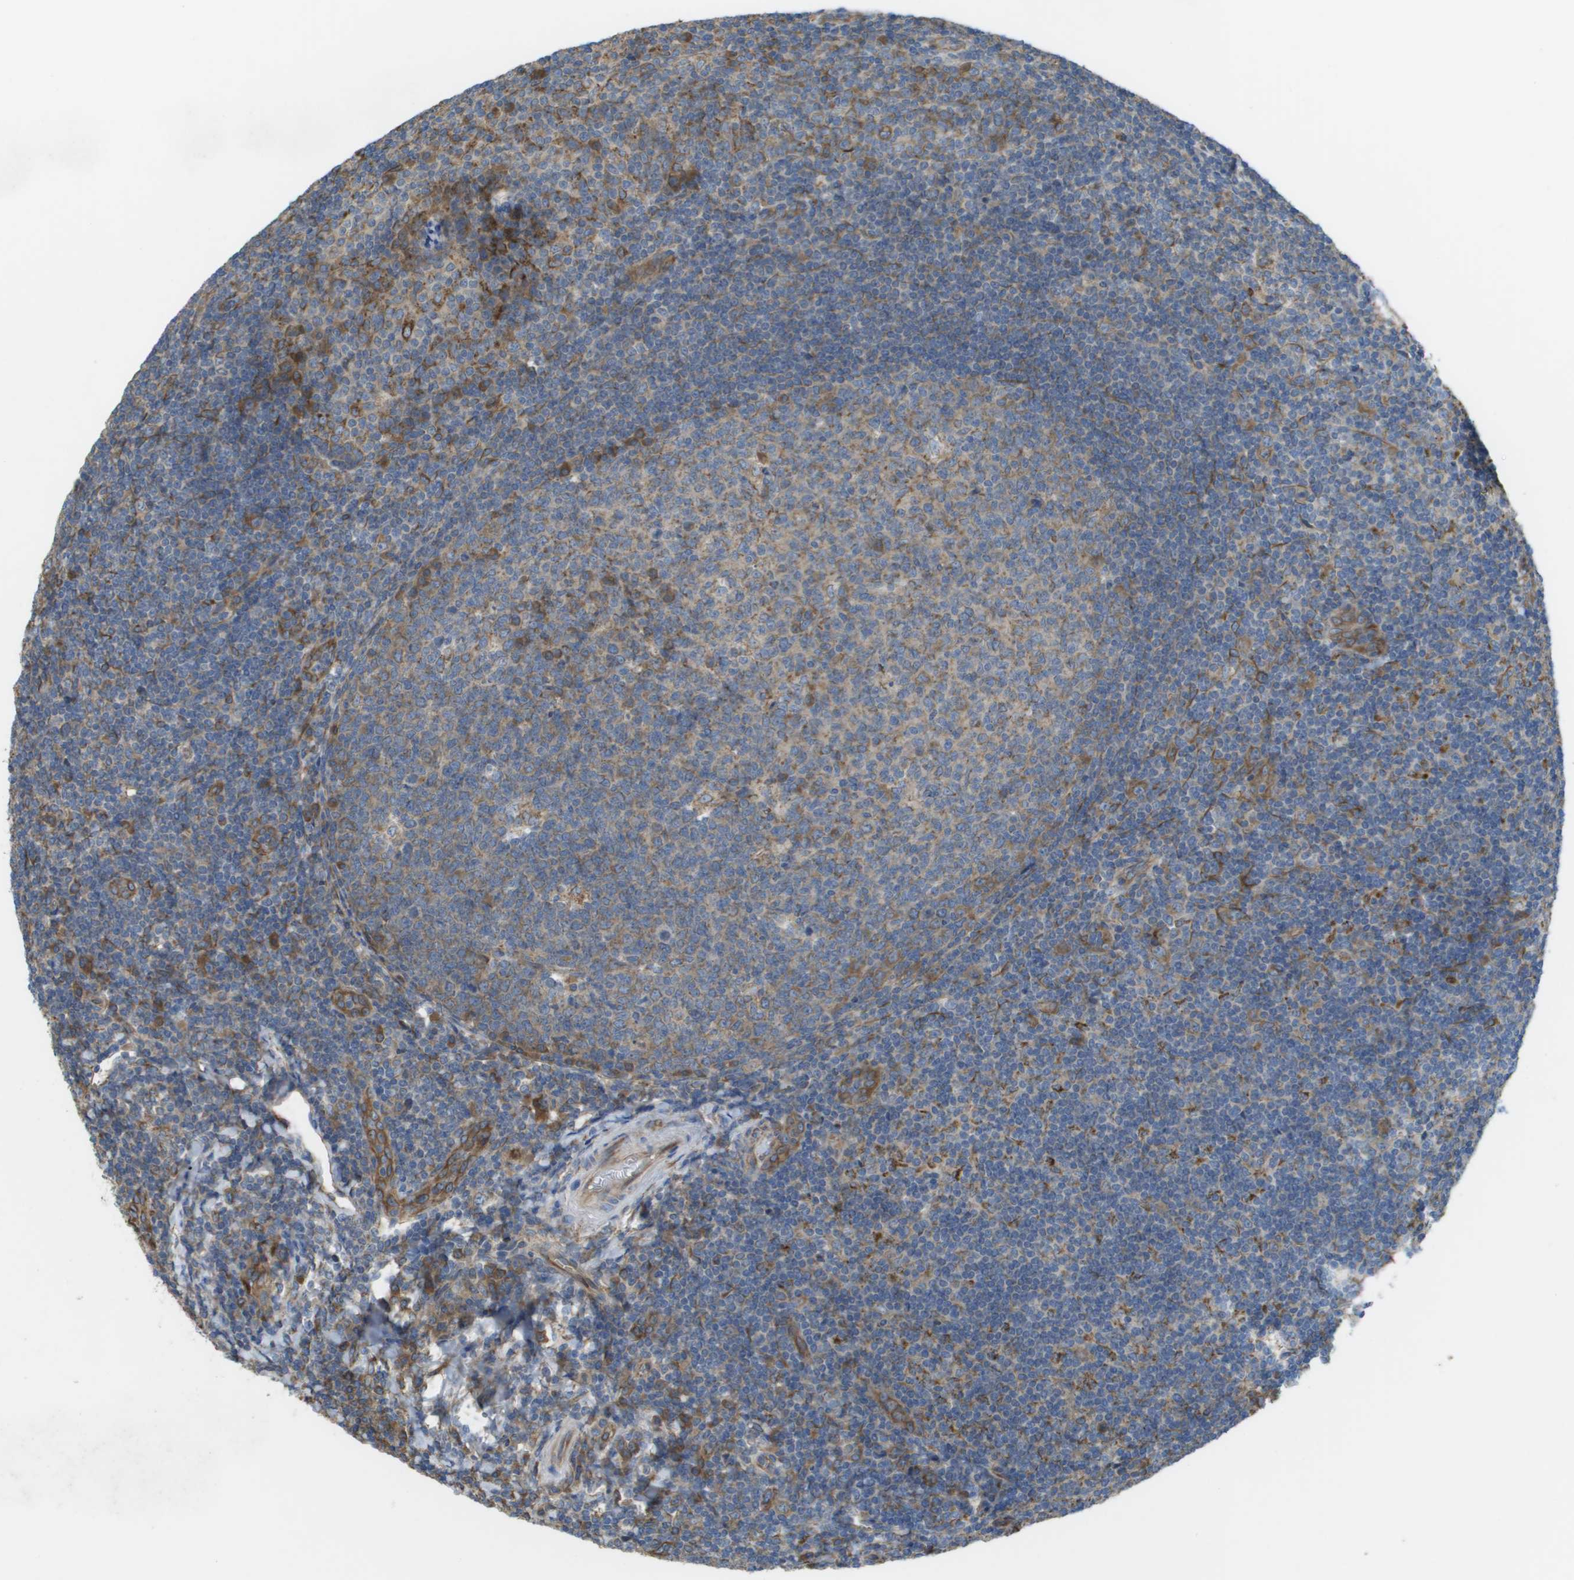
{"staining": {"intensity": "weak", "quantity": "<25%", "location": "cytoplasmic/membranous"}, "tissue": "tonsil", "cell_type": "Germinal center cells", "image_type": "normal", "snomed": [{"axis": "morphology", "description": "Normal tissue, NOS"}, {"axis": "topography", "description": "Tonsil"}], "caption": "Immunohistochemistry (IHC) micrograph of normal tonsil stained for a protein (brown), which demonstrates no staining in germinal center cells.", "gene": "CLCN2", "patient": {"sex": "male", "age": 37}}